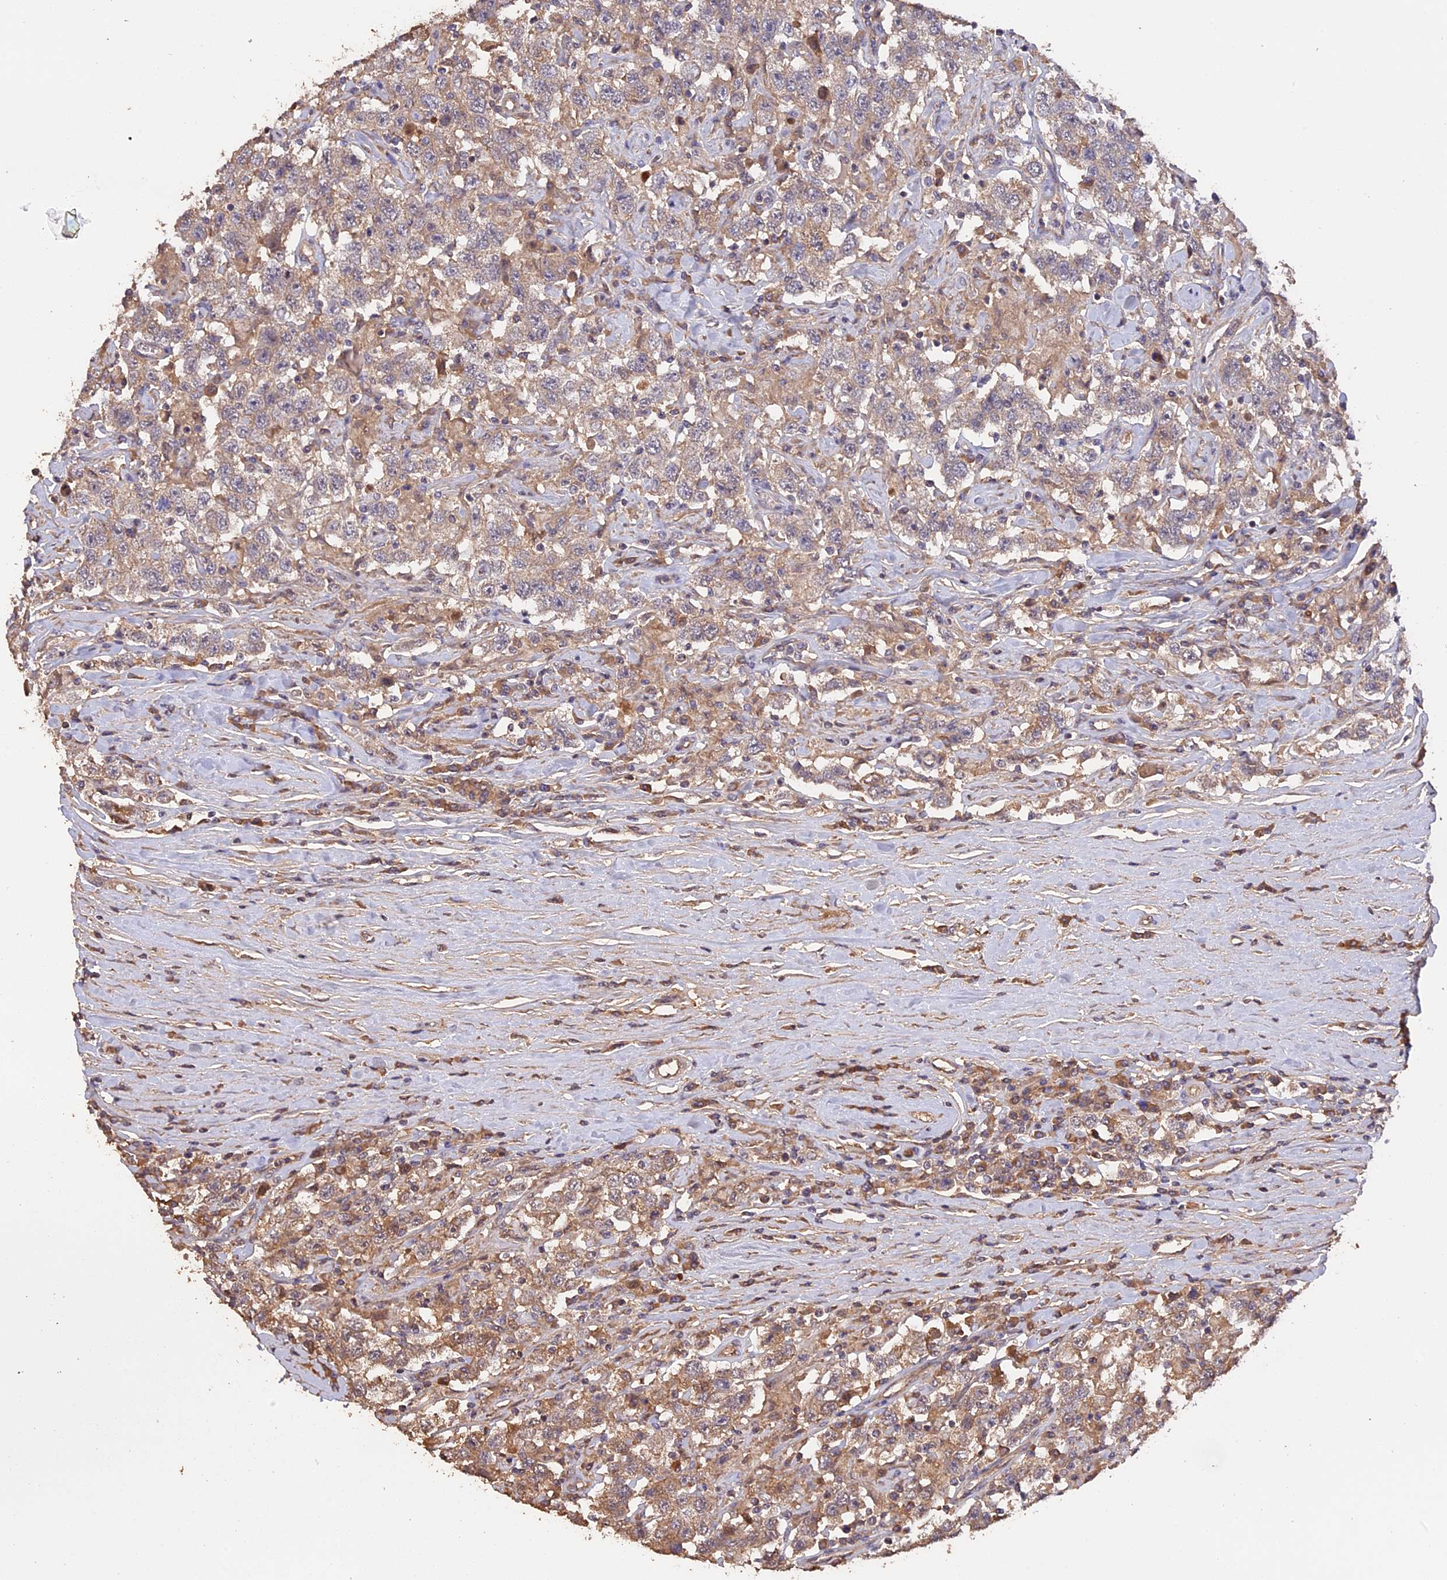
{"staining": {"intensity": "weak", "quantity": "25%-75%", "location": "cytoplasmic/membranous"}, "tissue": "testis cancer", "cell_type": "Tumor cells", "image_type": "cancer", "snomed": [{"axis": "morphology", "description": "Seminoma, NOS"}, {"axis": "topography", "description": "Testis"}], "caption": "Immunohistochemistry (DAB (3,3'-diaminobenzidine)) staining of human testis cancer (seminoma) reveals weak cytoplasmic/membranous protein positivity in approximately 25%-75% of tumor cells. Nuclei are stained in blue.", "gene": "RASAL1", "patient": {"sex": "male", "age": 41}}